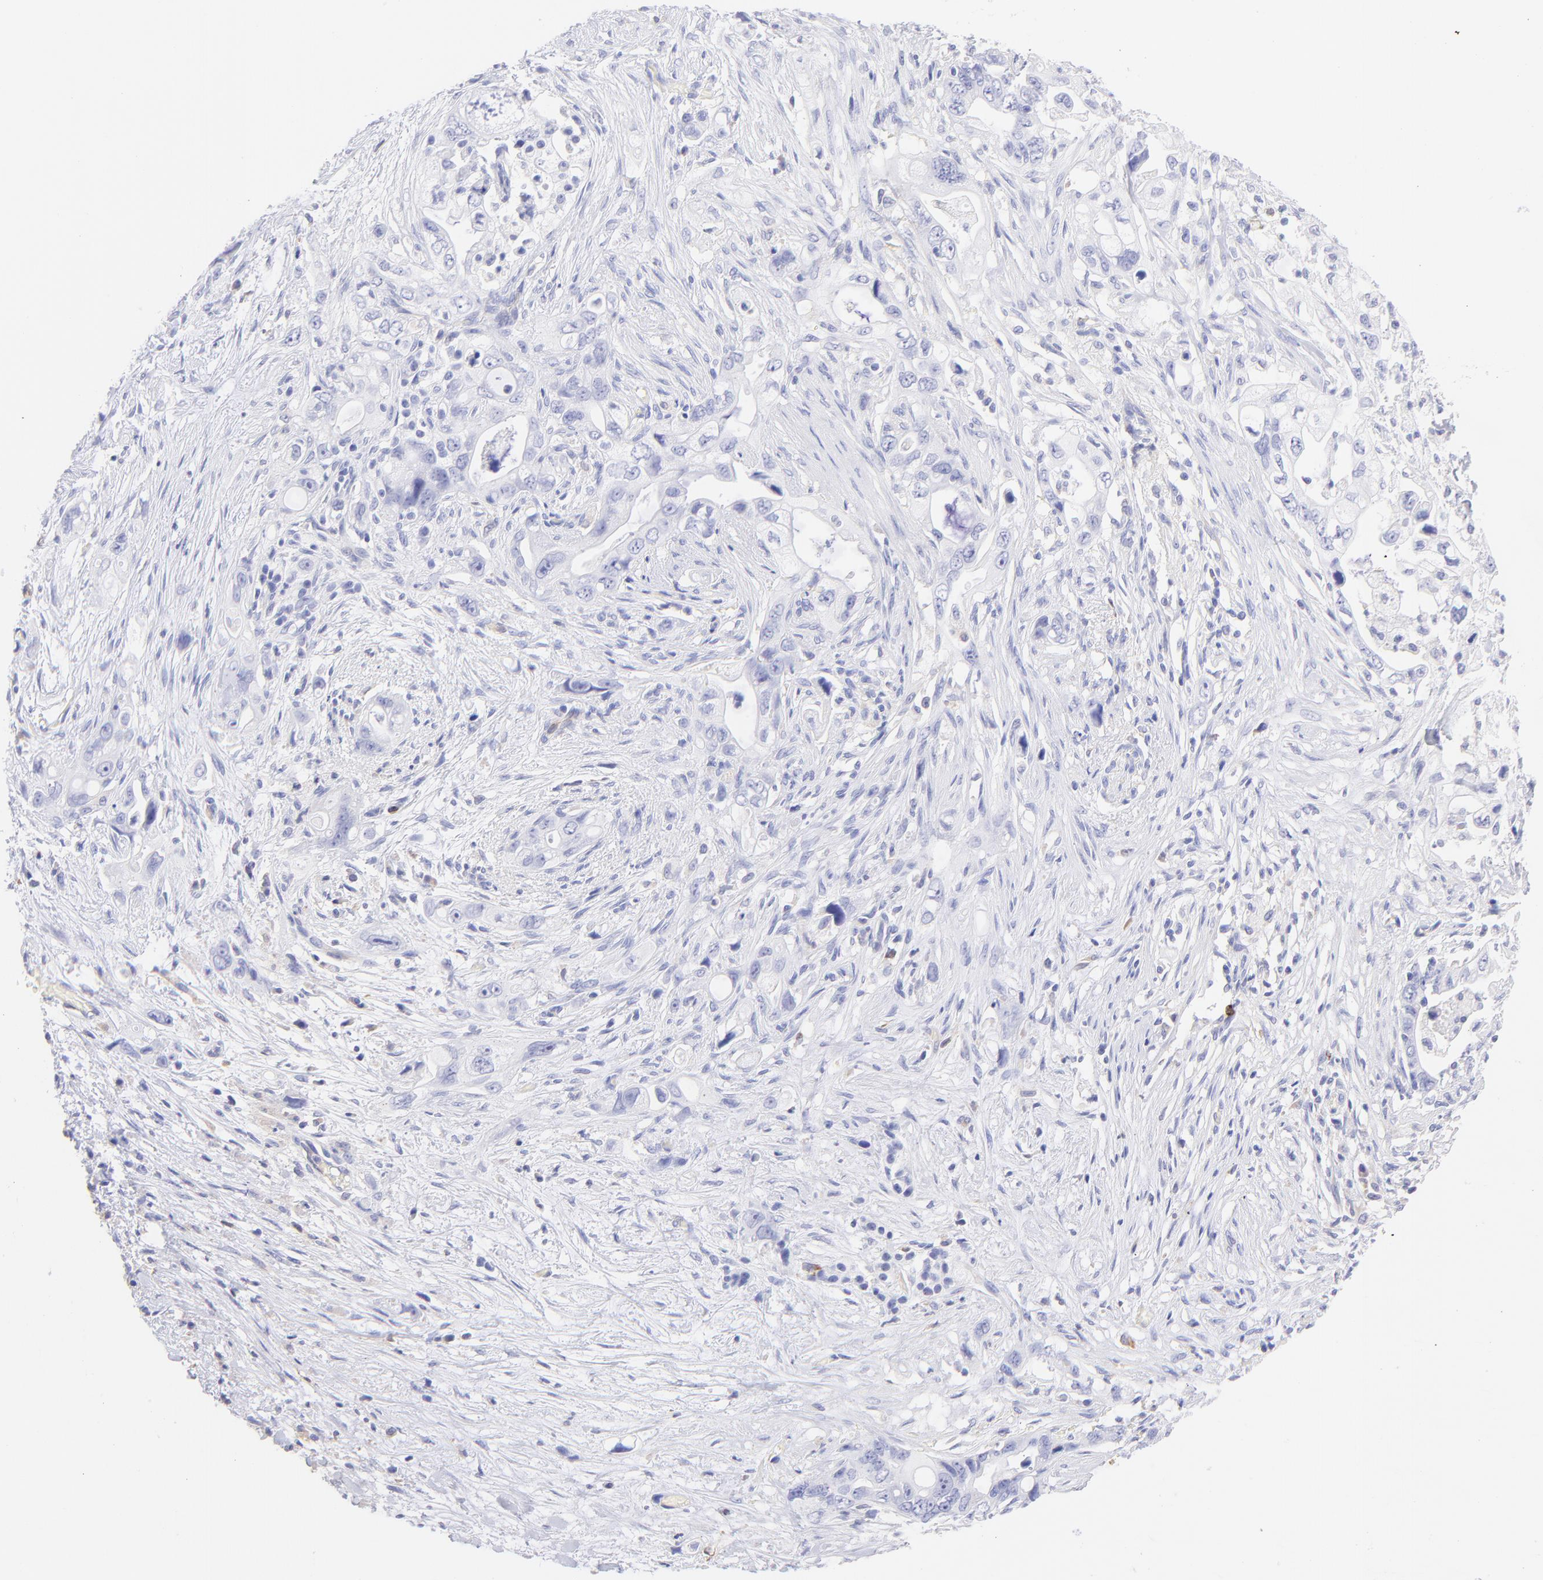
{"staining": {"intensity": "negative", "quantity": "none", "location": "none"}, "tissue": "pancreatic cancer", "cell_type": "Tumor cells", "image_type": "cancer", "snomed": [{"axis": "morphology", "description": "Normal tissue, NOS"}, {"axis": "topography", "description": "Pancreas"}], "caption": "Micrograph shows no protein positivity in tumor cells of pancreatic cancer tissue.", "gene": "IRAG2", "patient": {"sex": "male", "age": 42}}